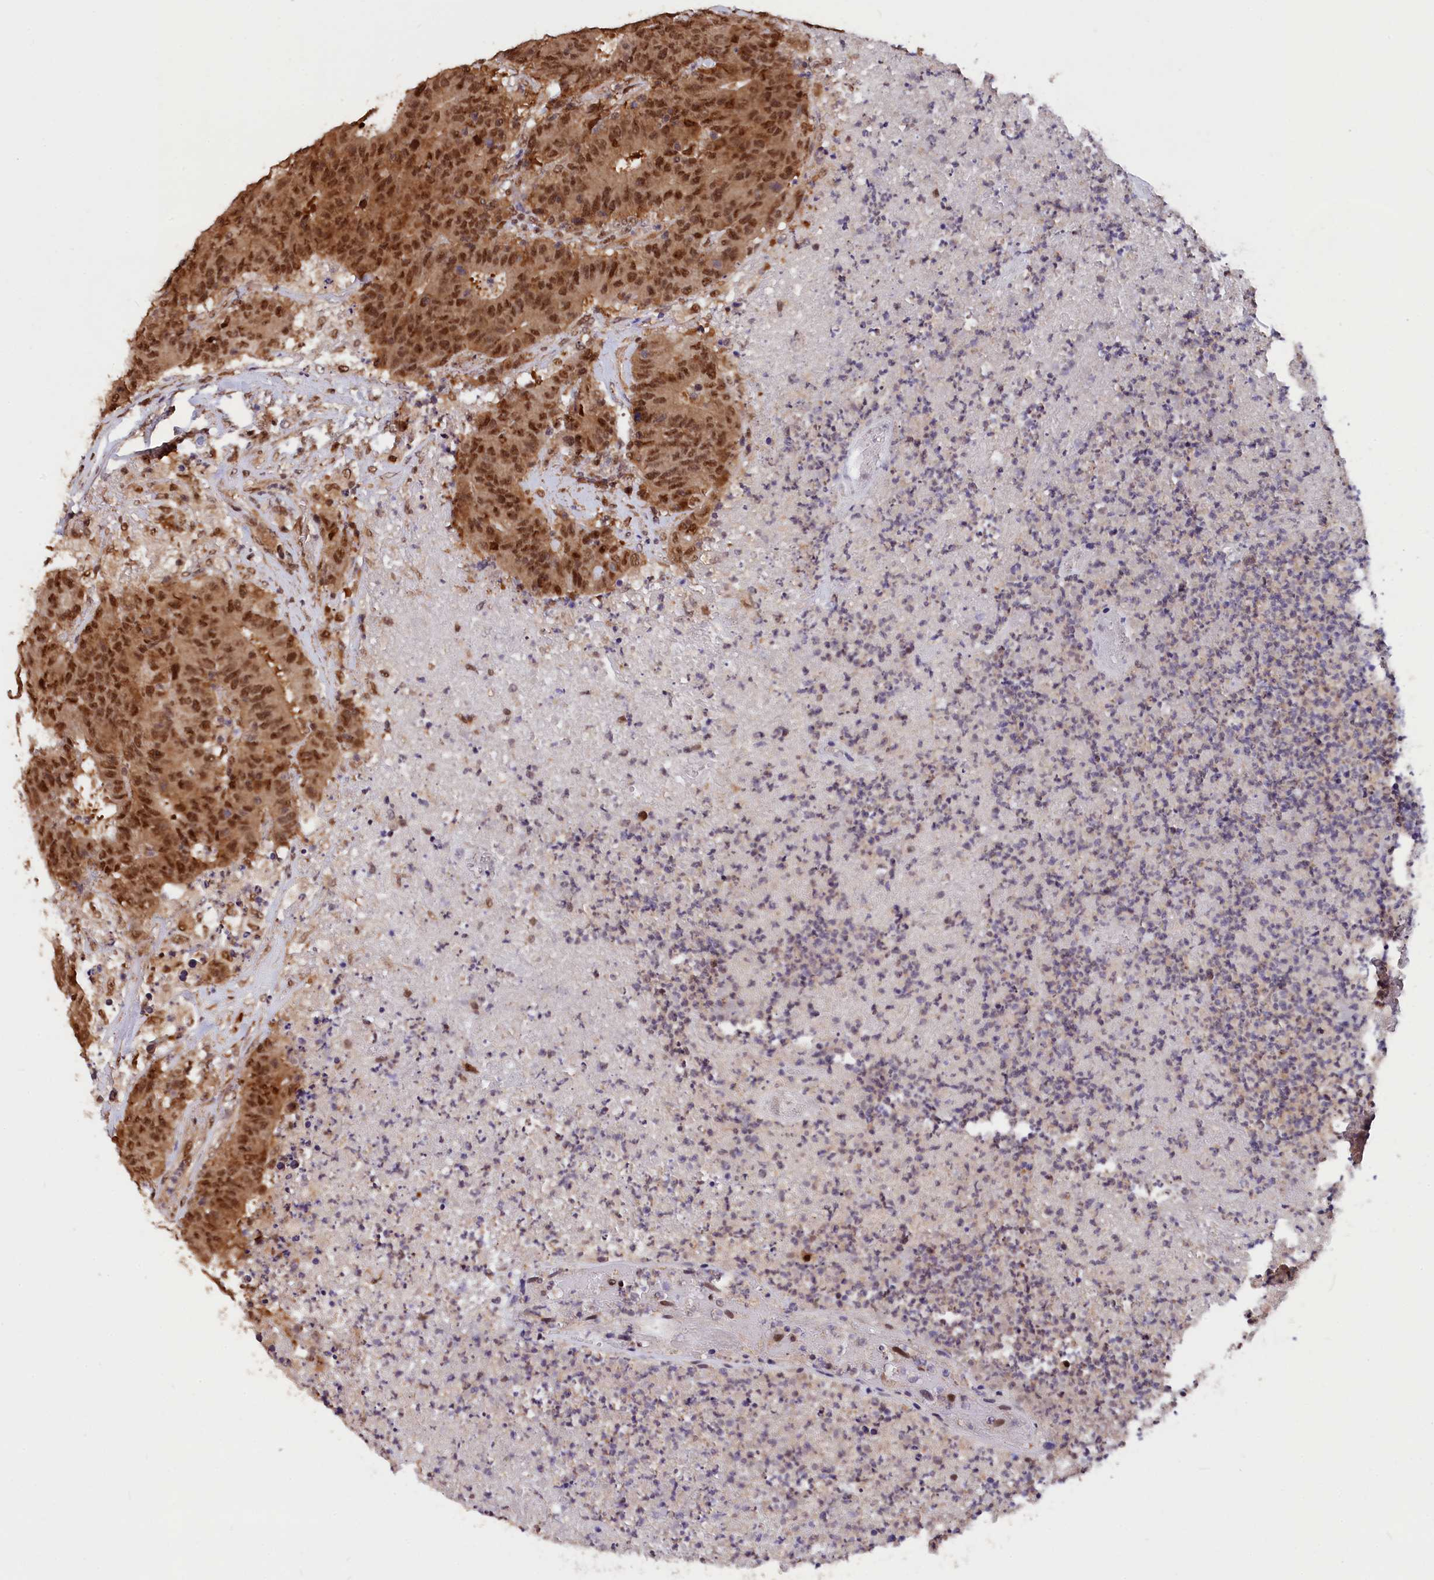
{"staining": {"intensity": "moderate", "quantity": ">75%", "location": "nuclear"}, "tissue": "colorectal cancer", "cell_type": "Tumor cells", "image_type": "cancer", "snomed": [{"axis": "morphology", "description": "Adenocarcinoma, NOS"}, {"axis": "topography", "description": "Colon"}], "caption": "Immunohistochemistry (IHC) of adenocarcinoma (colorectal) exhibits medium levels of moderate nuclear expression in about >75% of tumor cells. Using DAB (brown) and hematoxylin (blue) stains, captured at high magnification using brightfield microscopy.", "gene": "ADRM1", "patient": {"sex": "female", "age": 75}}